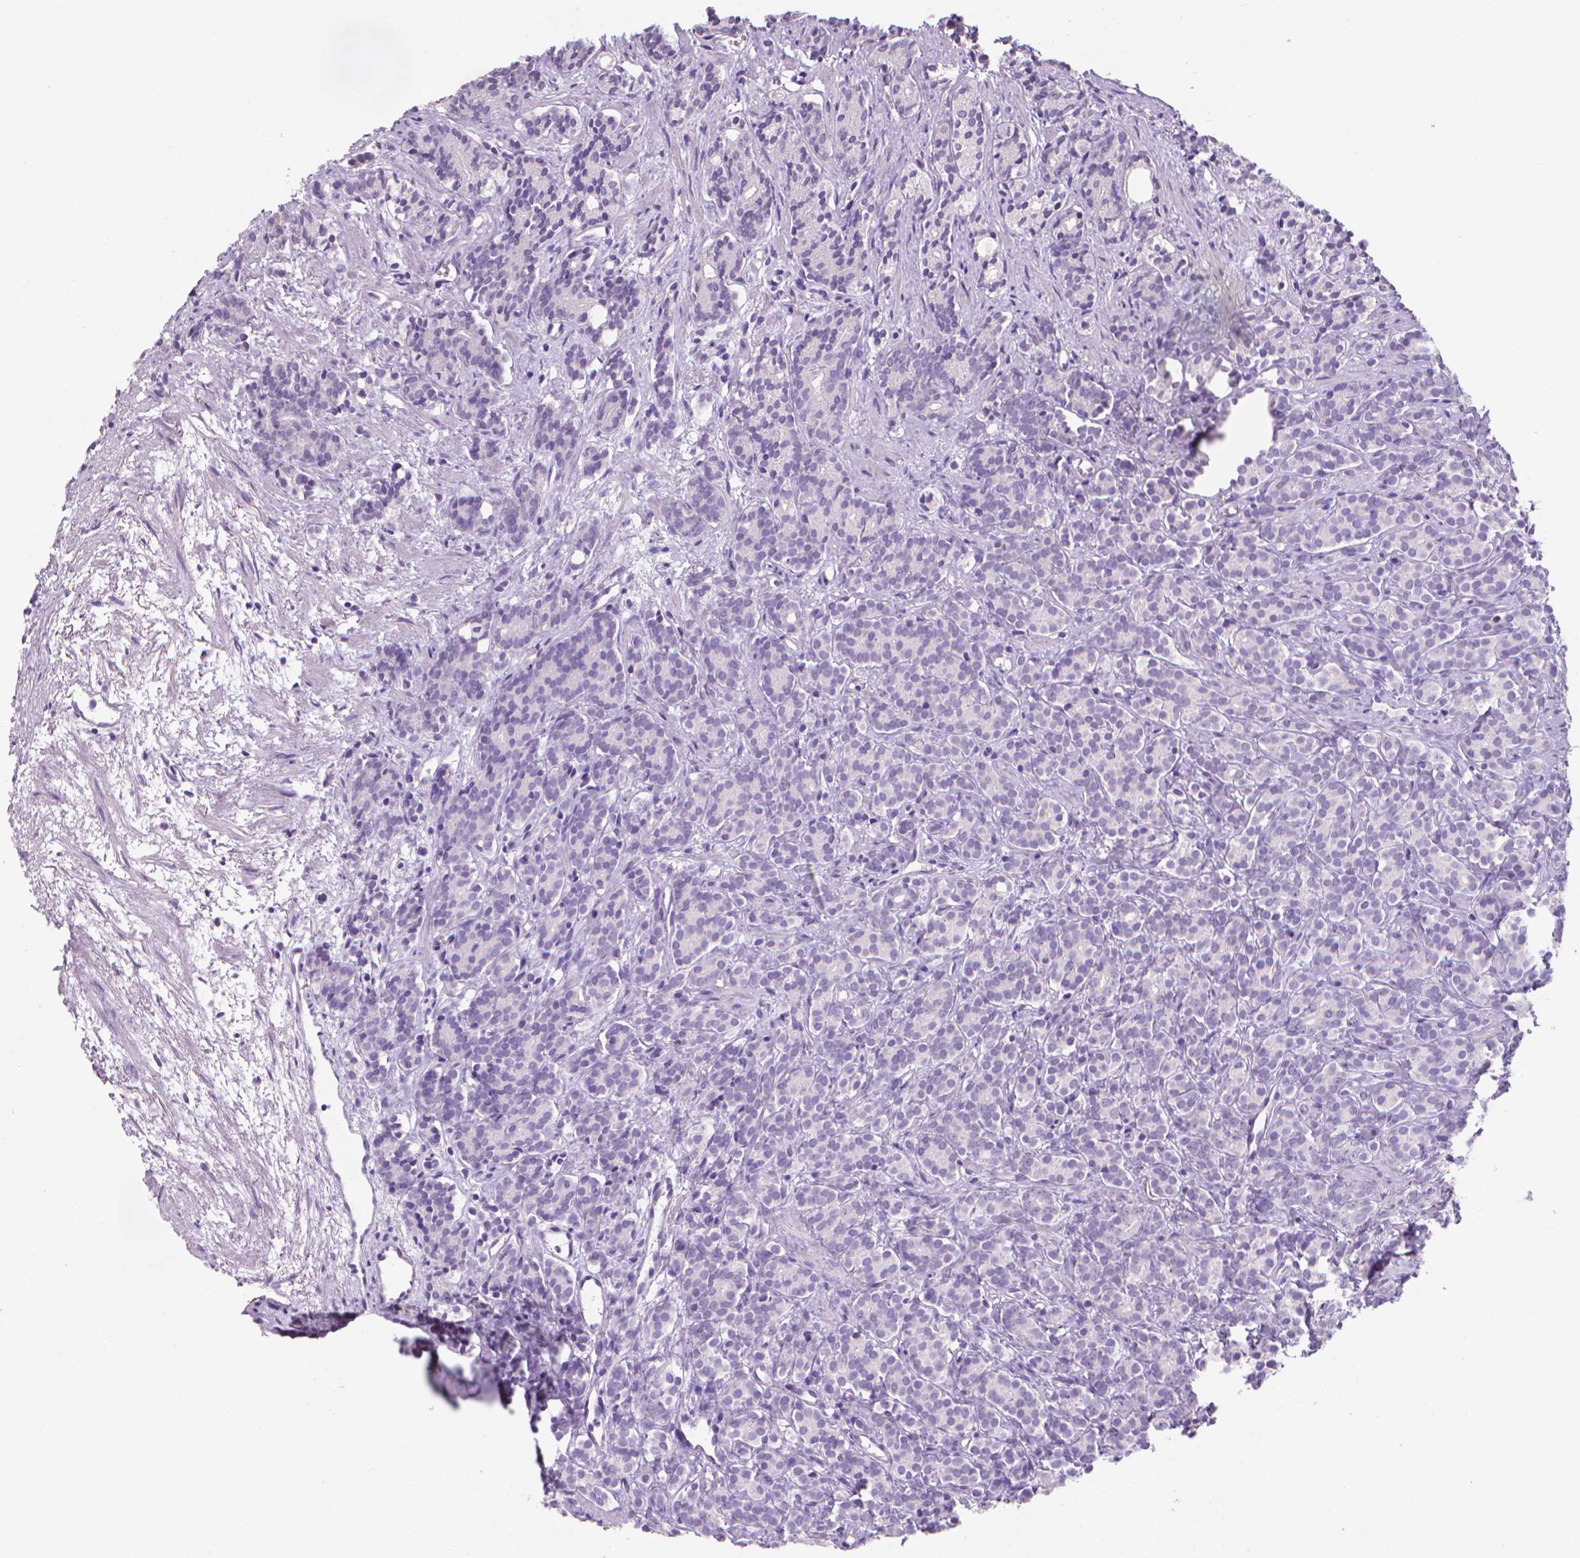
{"staining": {"intensity": "negative", "quantity": "none", "location": "none"}, "tissue": "prostate cancer", "cell_type": "Tumor cells", "image_type": "cancer", "snomed": [{"axis": "morphology", "description": "Adenocarcinoma, High grade"}, {"axis": "topography", "description": "Prostate"}], "caption": "Prostate cancer (adenocarcinoma (high-grade)) was stained to show a protein in brown. There is no significant expression in tumor cells.", "gene": "XPNPEP2", "patient": {"sex": "male", "age": 84}}